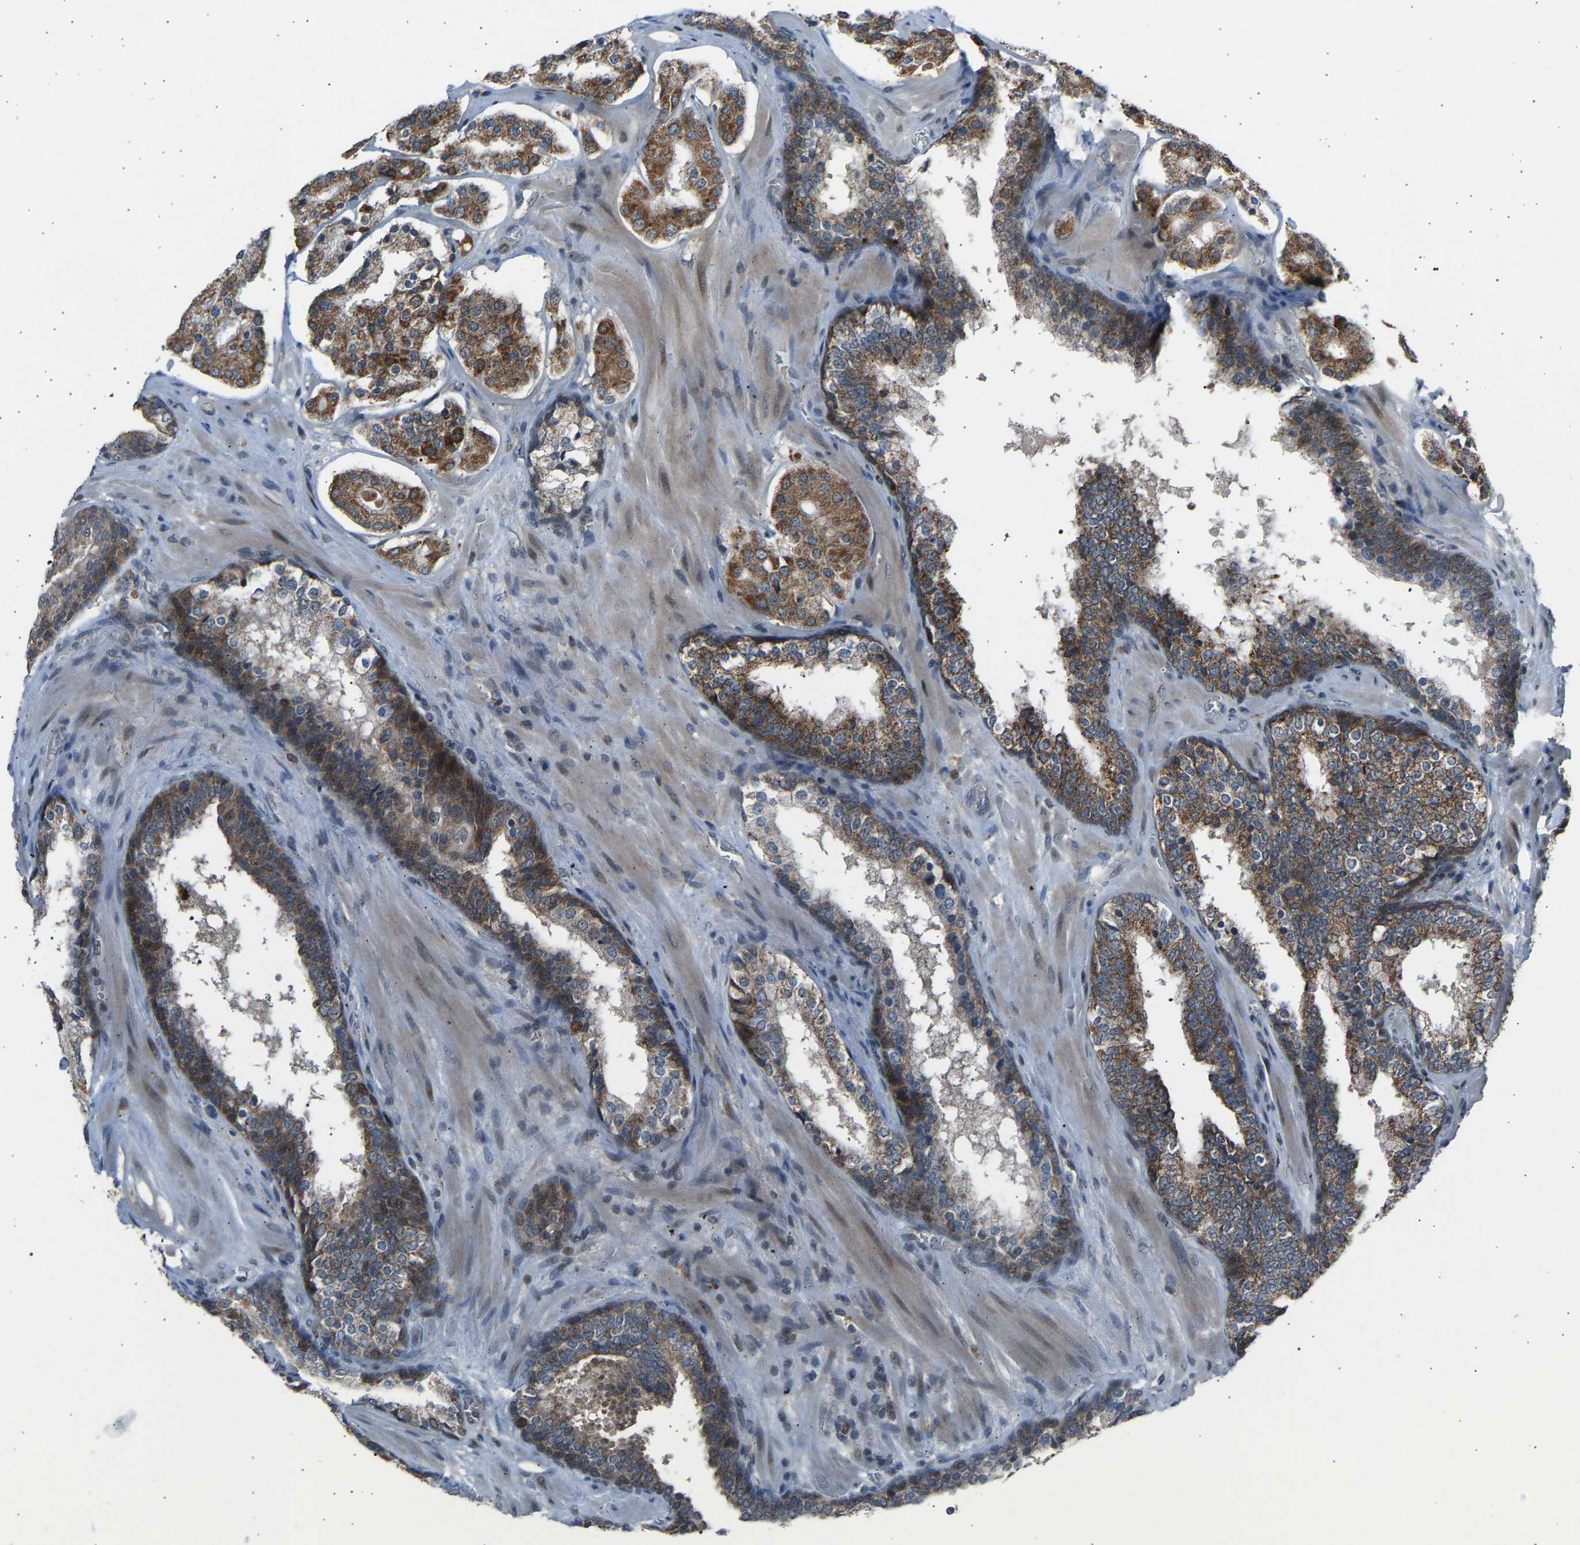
{"staining": {"intensity": "moderate", "quantity": ">75%", "location": "cytoplasmic/membranous"}, "tissue": "prostate cancer", "cell_type": "Tumor cells", "image_type": "cancer", "snomed": [{"axis": "morphology", "description": "Adenocarcinoma, High grade"}, {"axis": "topography", "description": "Prostate"}], "caption": "Approximately >75% of tumor cells in prostate adenocarcinoma (high-grade) show moderate cytoplasmic/membranous protein staining as visualized by brown immunohistochemical staining.", "gene": "SLIRP", "patient": {"sex": "male", "age": 60}}